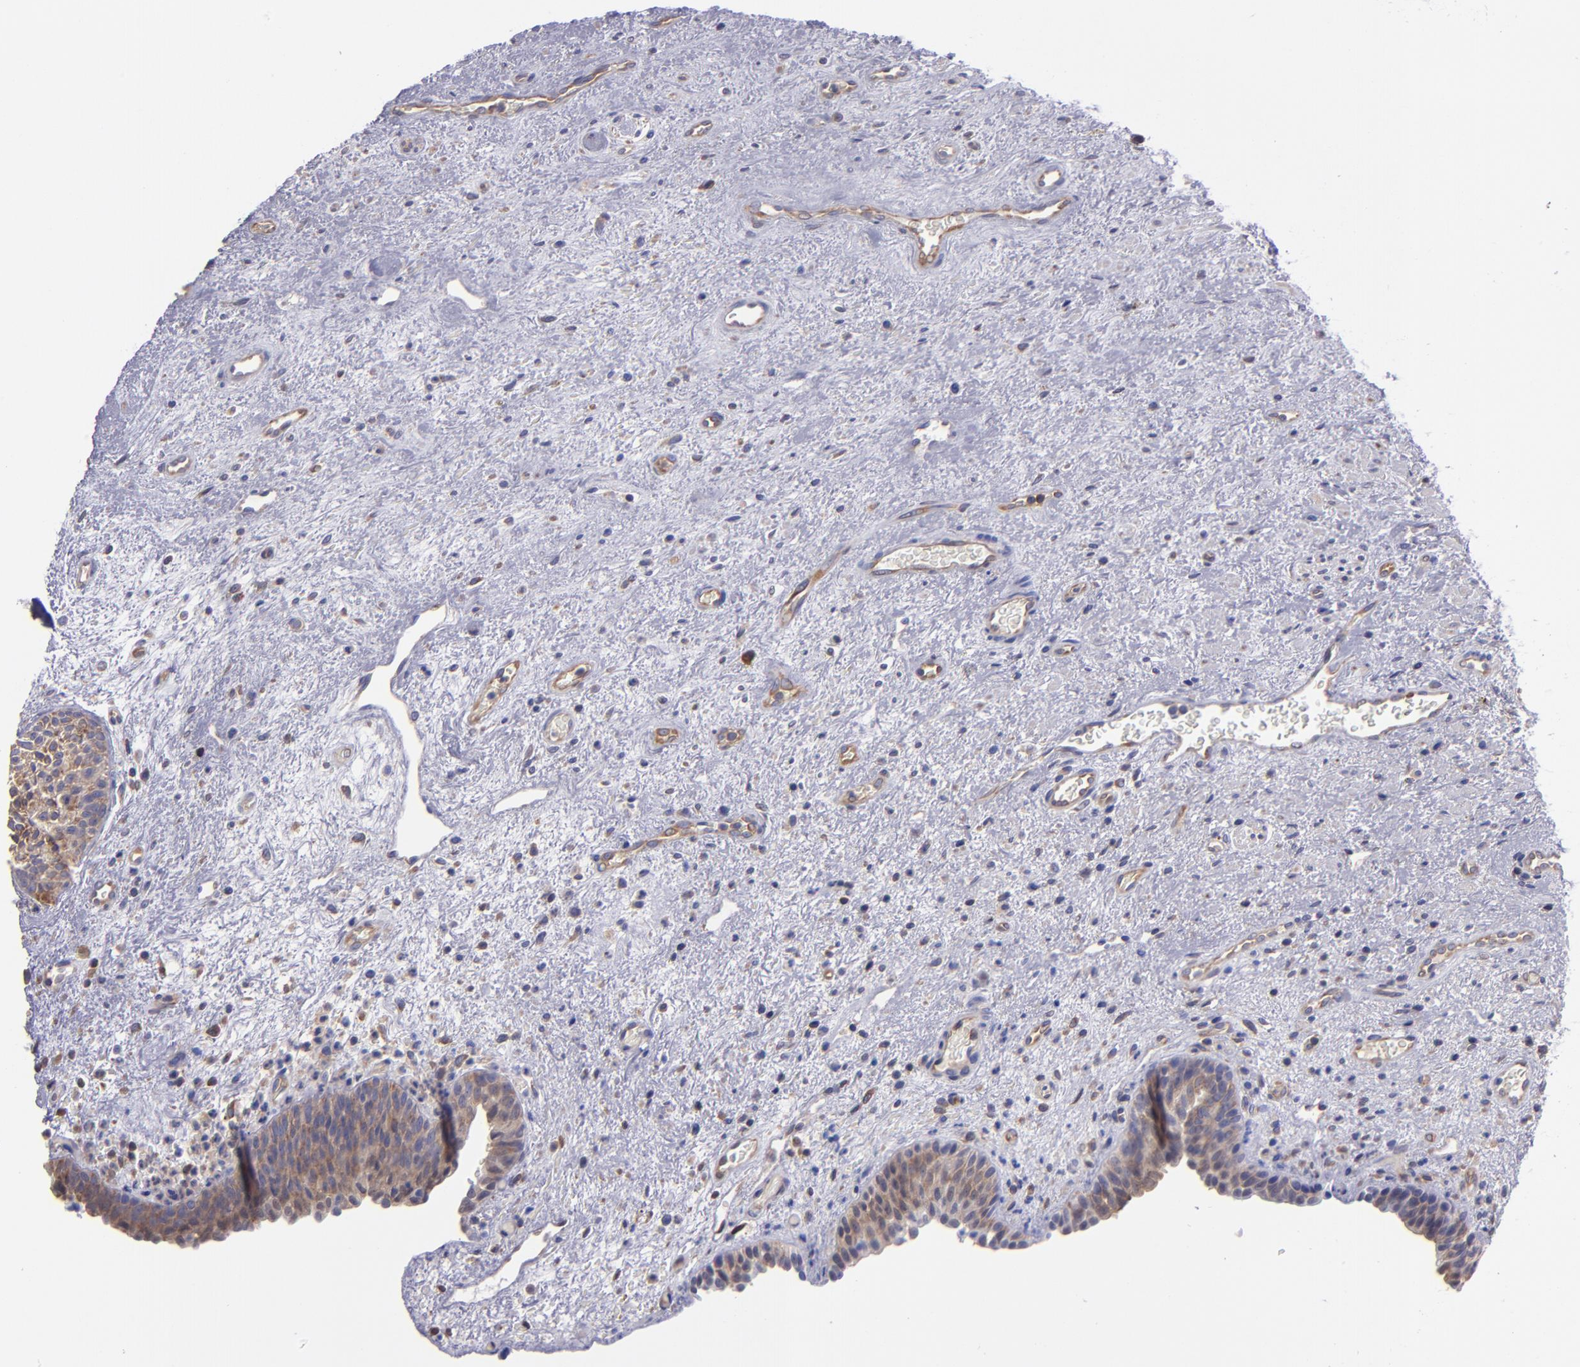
{"staining": {"intensity": "moderate", "quantity": ">75%", "location": "cytoplasmic/membranous"}, "tissue": "urinary bladder", "cell_type": "Urothelial cells", "image_type": "normal", "snomed": [{"axis": "morphology", "description": "Normal tissue, NOS"}, {"axis": "topography", "description": "Urinary bladder"}], "caption": "The histopathology image exhibits staining of normal urinary bladder, revealing moderate cytoplasmic/membranous protein staining (brown color) within urothelial cells.", "gene": "CARS1", "patient": {"sex": "male", "age": 48}}